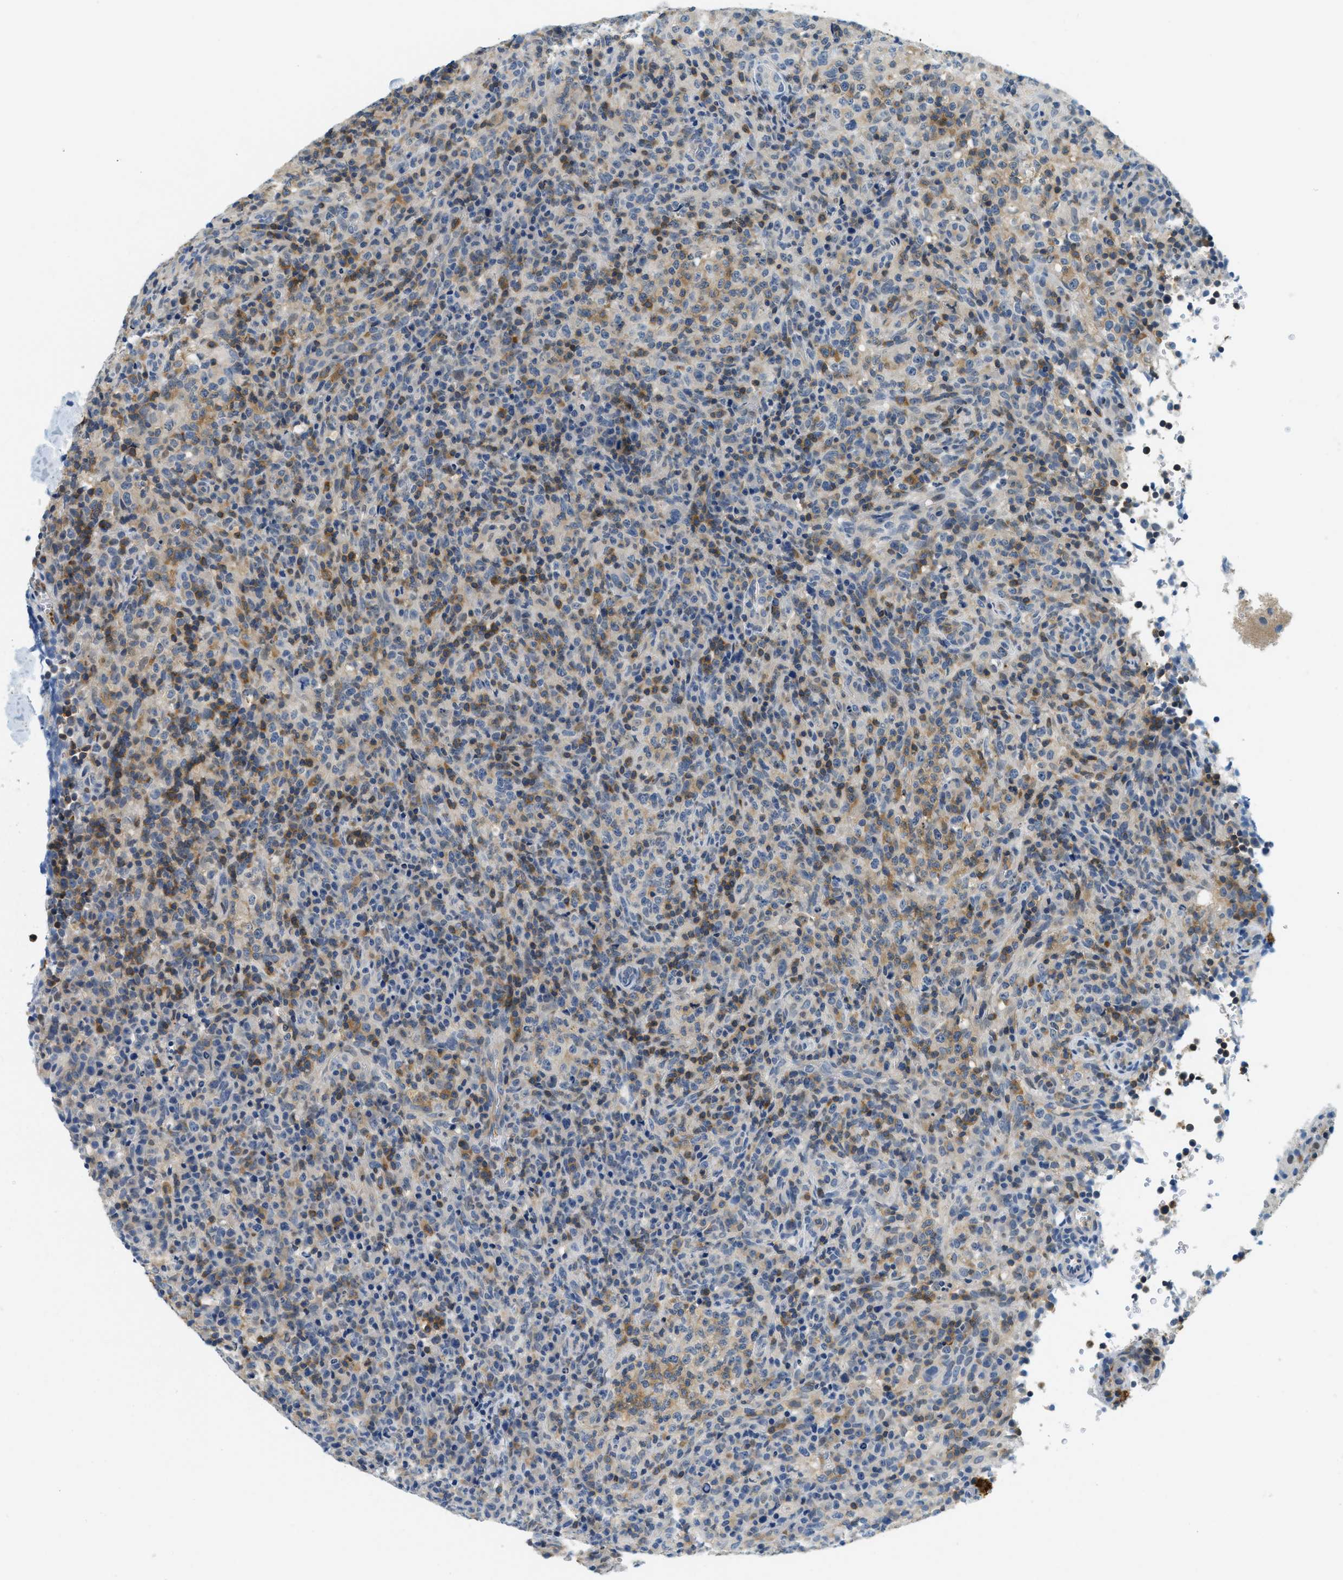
{"staining": {"intensity": "moderate", "quantity": "<25%", "location": "cytoplasmic/membranous"}, "tissue": "lymphoma", "cell_type": "Tumor cells", "image_type": "cancer", "snomed": [{"axis": "morphology", "description": "Malignant lymphoma, non-Hodgkin's type, High grade"}, {"axis": "topography", "description": "Lymph node"}], "caption": "Immunohistochemical staining of human lymphoma displays moderate cytoplasmic/membranous protein staining in approximately <25% of tumor cells.", "gene": "RASGRP2", "patient": {"sex": "female", "age": 76}}